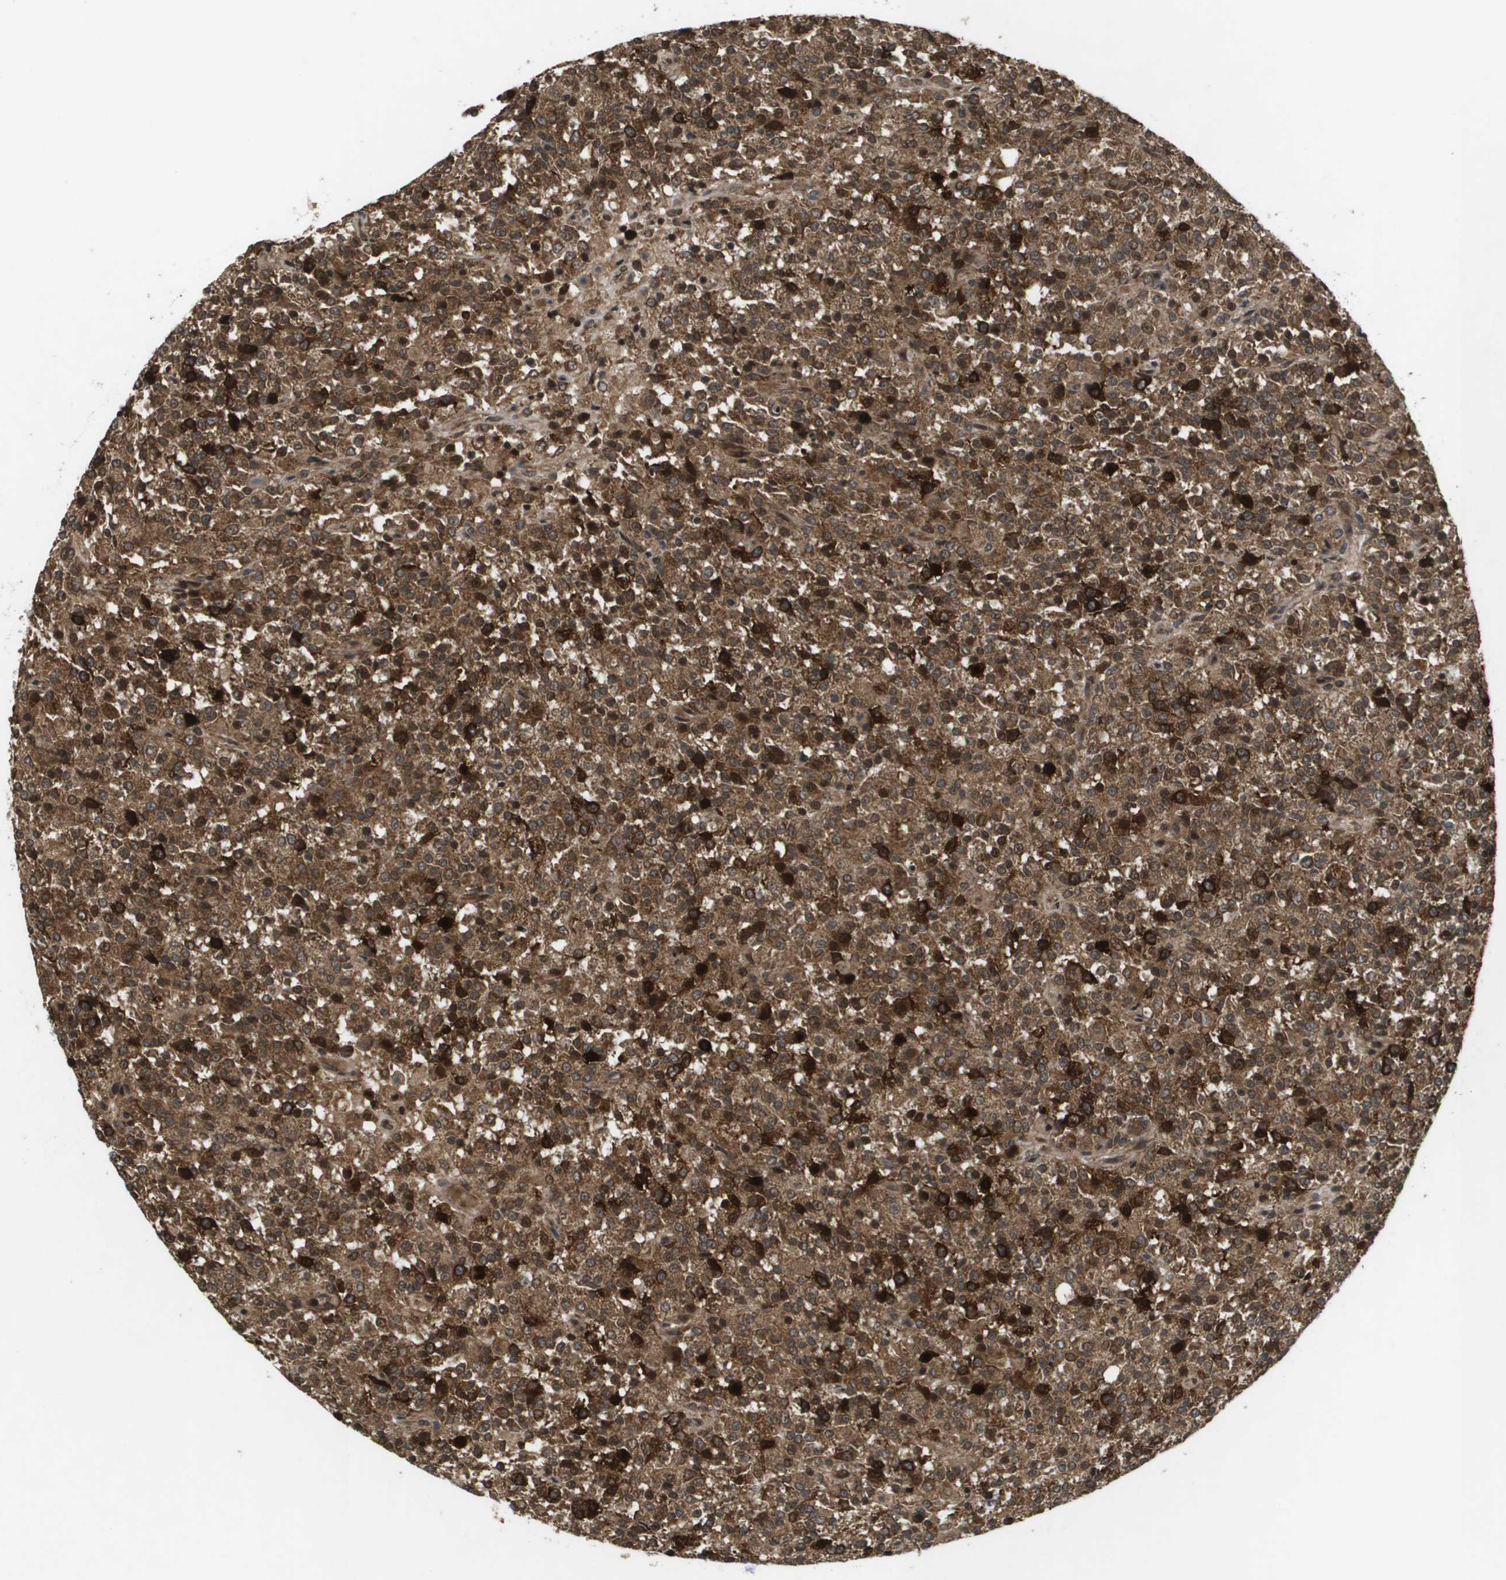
{"staining": {"intensity": "strong", "quantity": ">75%", "location": "cytoplasmic/membranous"}, "tissue": "testis cancer", "cell_type": "Tumor cells", "image_type": "cancer", "snomed": [{"axis": "morphology", "description": "Seminoma, NOS"}, {"axis": "topography", "description": "Testis"}], "caption": "A brown stain highlights strong cytoplasmic/membranous positivity of a protein in testis cancer (seminoma) tumor cells. The protein of interest is shown in brown color, while the nuclei are stained blue.", "gene": "KIF11", "patient": {"sex": "male", "age": 59}}